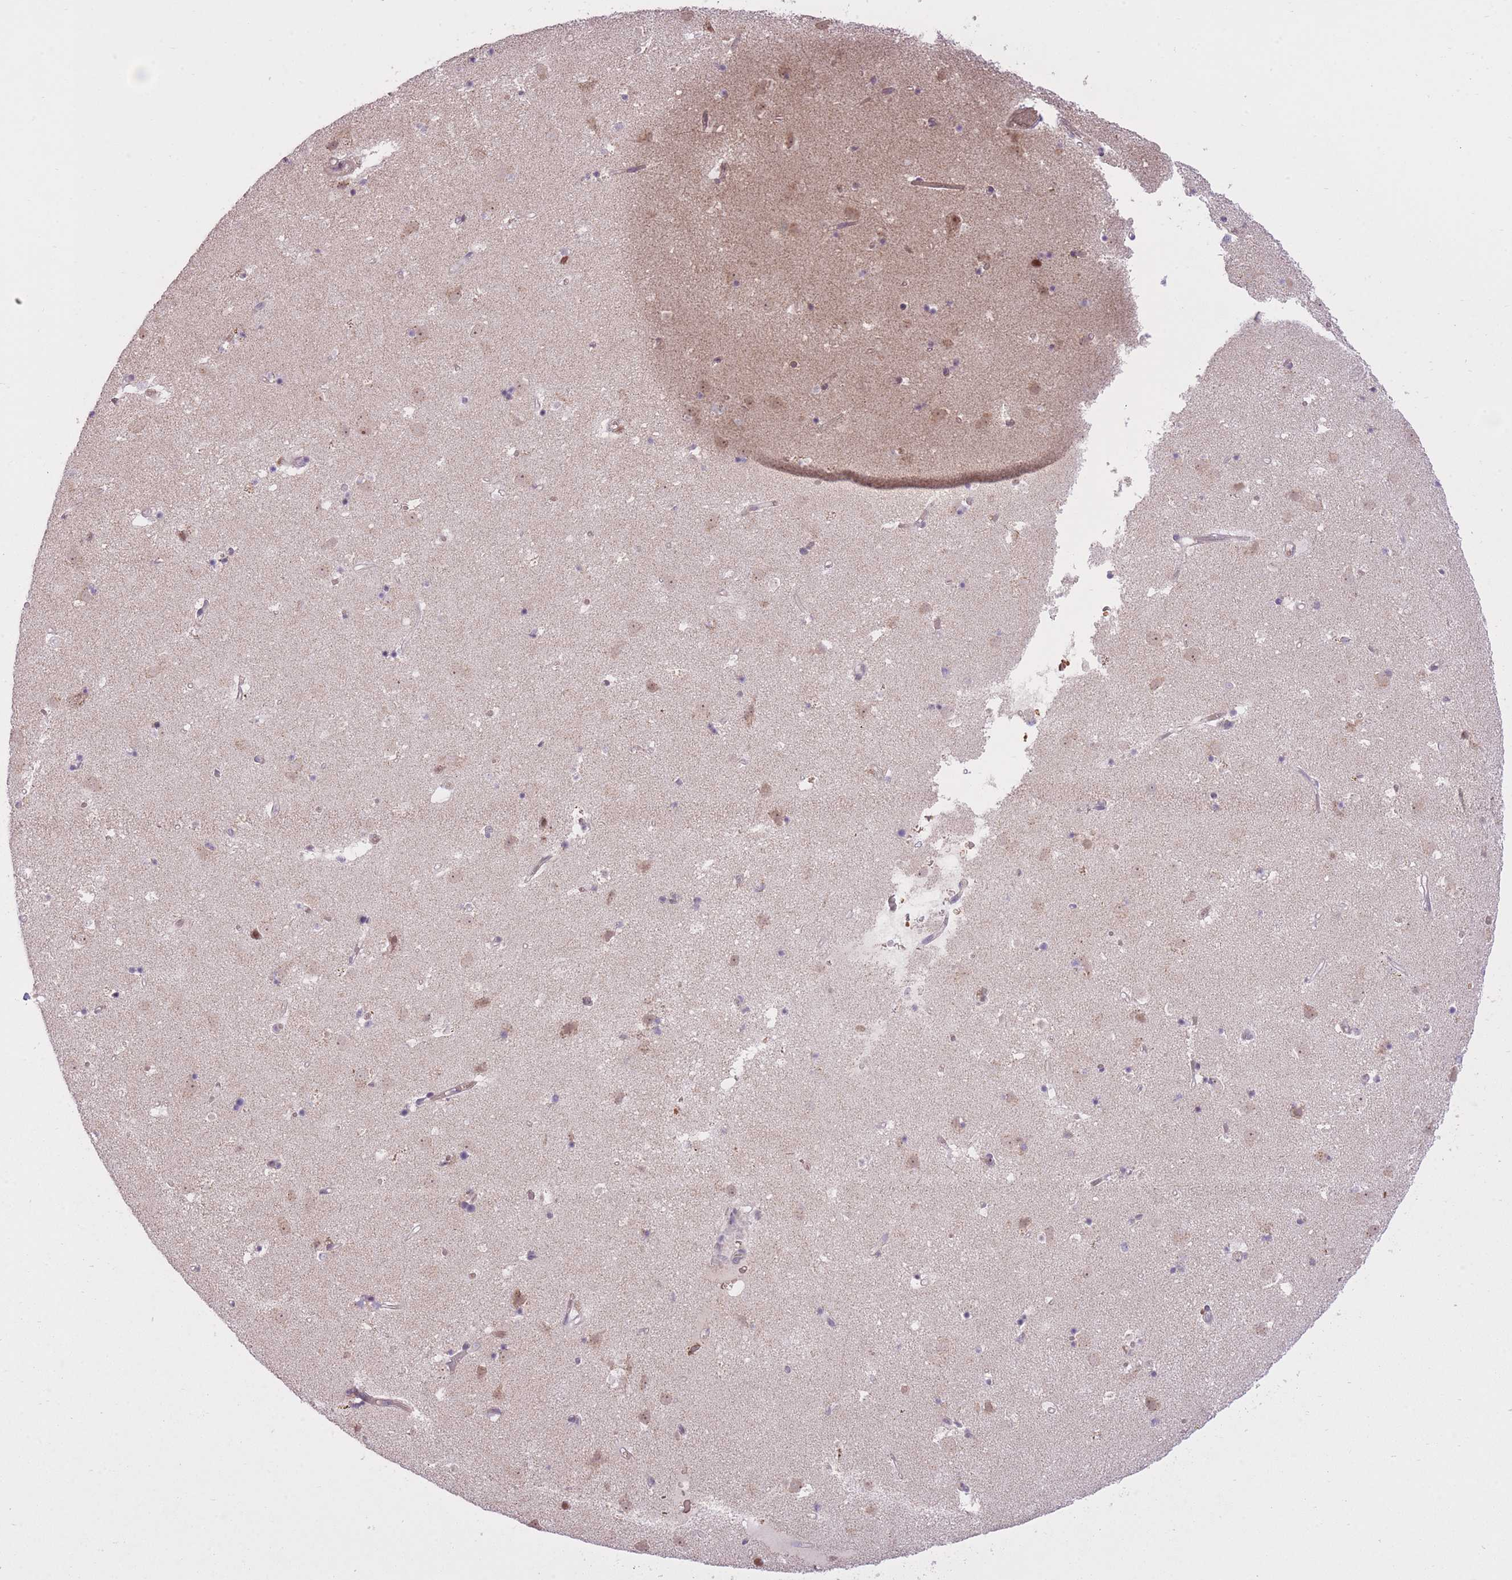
{"staining": {"intensity": "weak", "quantity": "25%-75%", "location": "cytoplasmic/membranous"}, "tissue": "caudate", "cell_type": "Glial cells", "image_type": "normal", "snomed": [{"axis": "morphology", "description": "Normal tissue, NOS"}, {"axis": "topography", "description": "Lateral ventricle wall"}], "caption": "Weak cytoplasmic/membranous protein positivity is present in about 25%-75% of glial cells in caudate. Using DAB (brown) and hematoxylin (blue) stains, captured at high magnification using brightfield microscopy.", "gene": "POLR3F", "patient": {"sex": "male", "age": 58}}